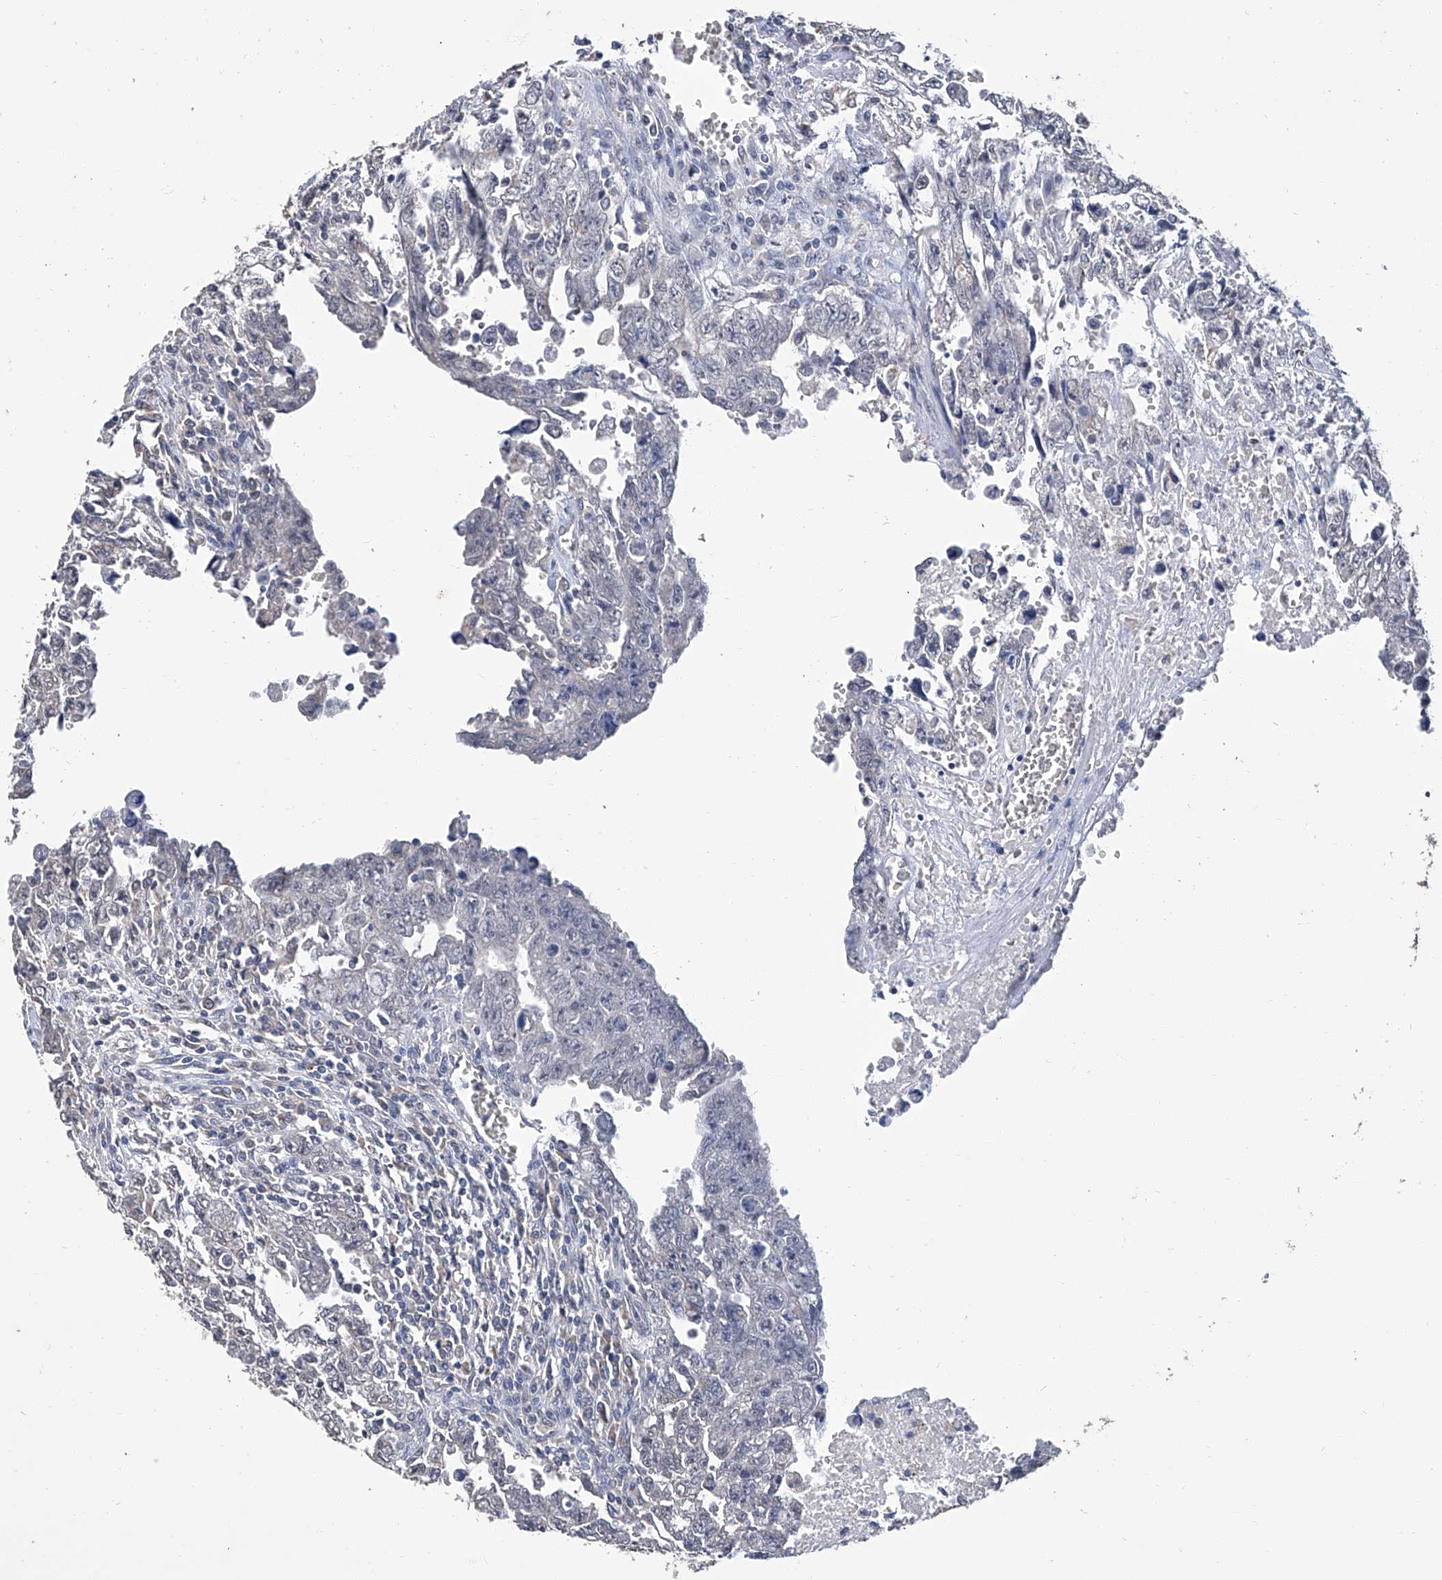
{"staining": {"intensity": "negative", "quantity": "none", "location": "none"}, "tissue": "testis cancer", "cell_type": "Tumor cells", "image_type": "cancer", "snomed": [{"axis": "morphology", "description": "Carcinoma, Embryonal, NOS"}, {"axis": "topography", "description": "Testis"}], "caption": "A high-resolution micrograph shows immunohistochemistry (IHC) staining of testis cancer, which demonstrates no significant expression in tumor cells.", "gene": "GPT", "patient": {"sex": "male", "age": 28}}